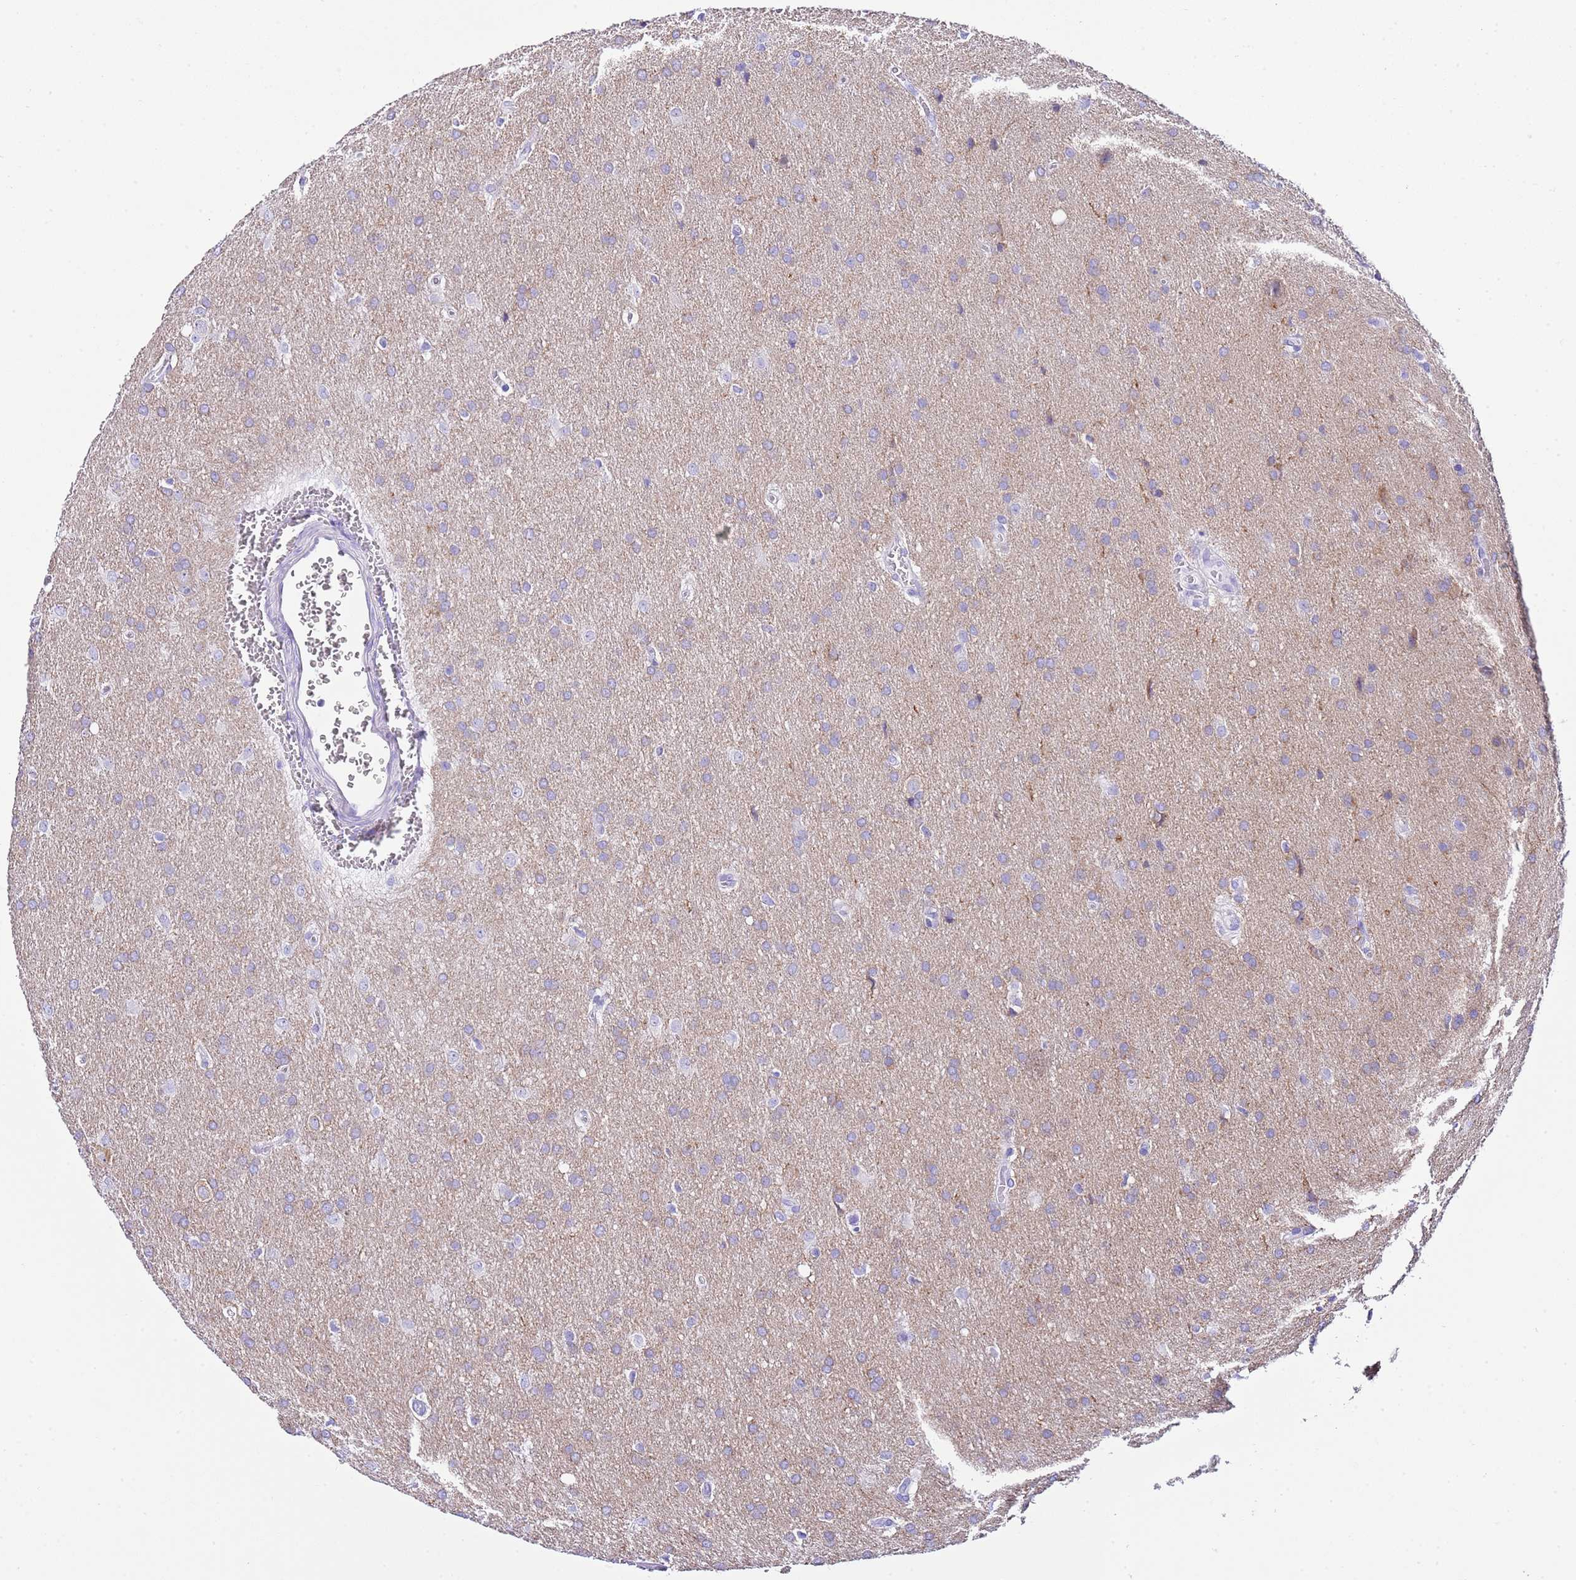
{"staining": {"intensity": "negative", "quantity": "none", "location": "none"}, "tissue": "glioma", "cell_type": "Tumor cells", "image_type": "cancer", "snomed": [{"axis": "morphology", "description": "Glioma, malignant, Low grade"}, {"axis": "topography", "description": "Brain"}], "caption": "Tumor cells show no significant staining in glioma.", "gene": "KCNC1", "patient": {"sex": "female", "age": 32}}